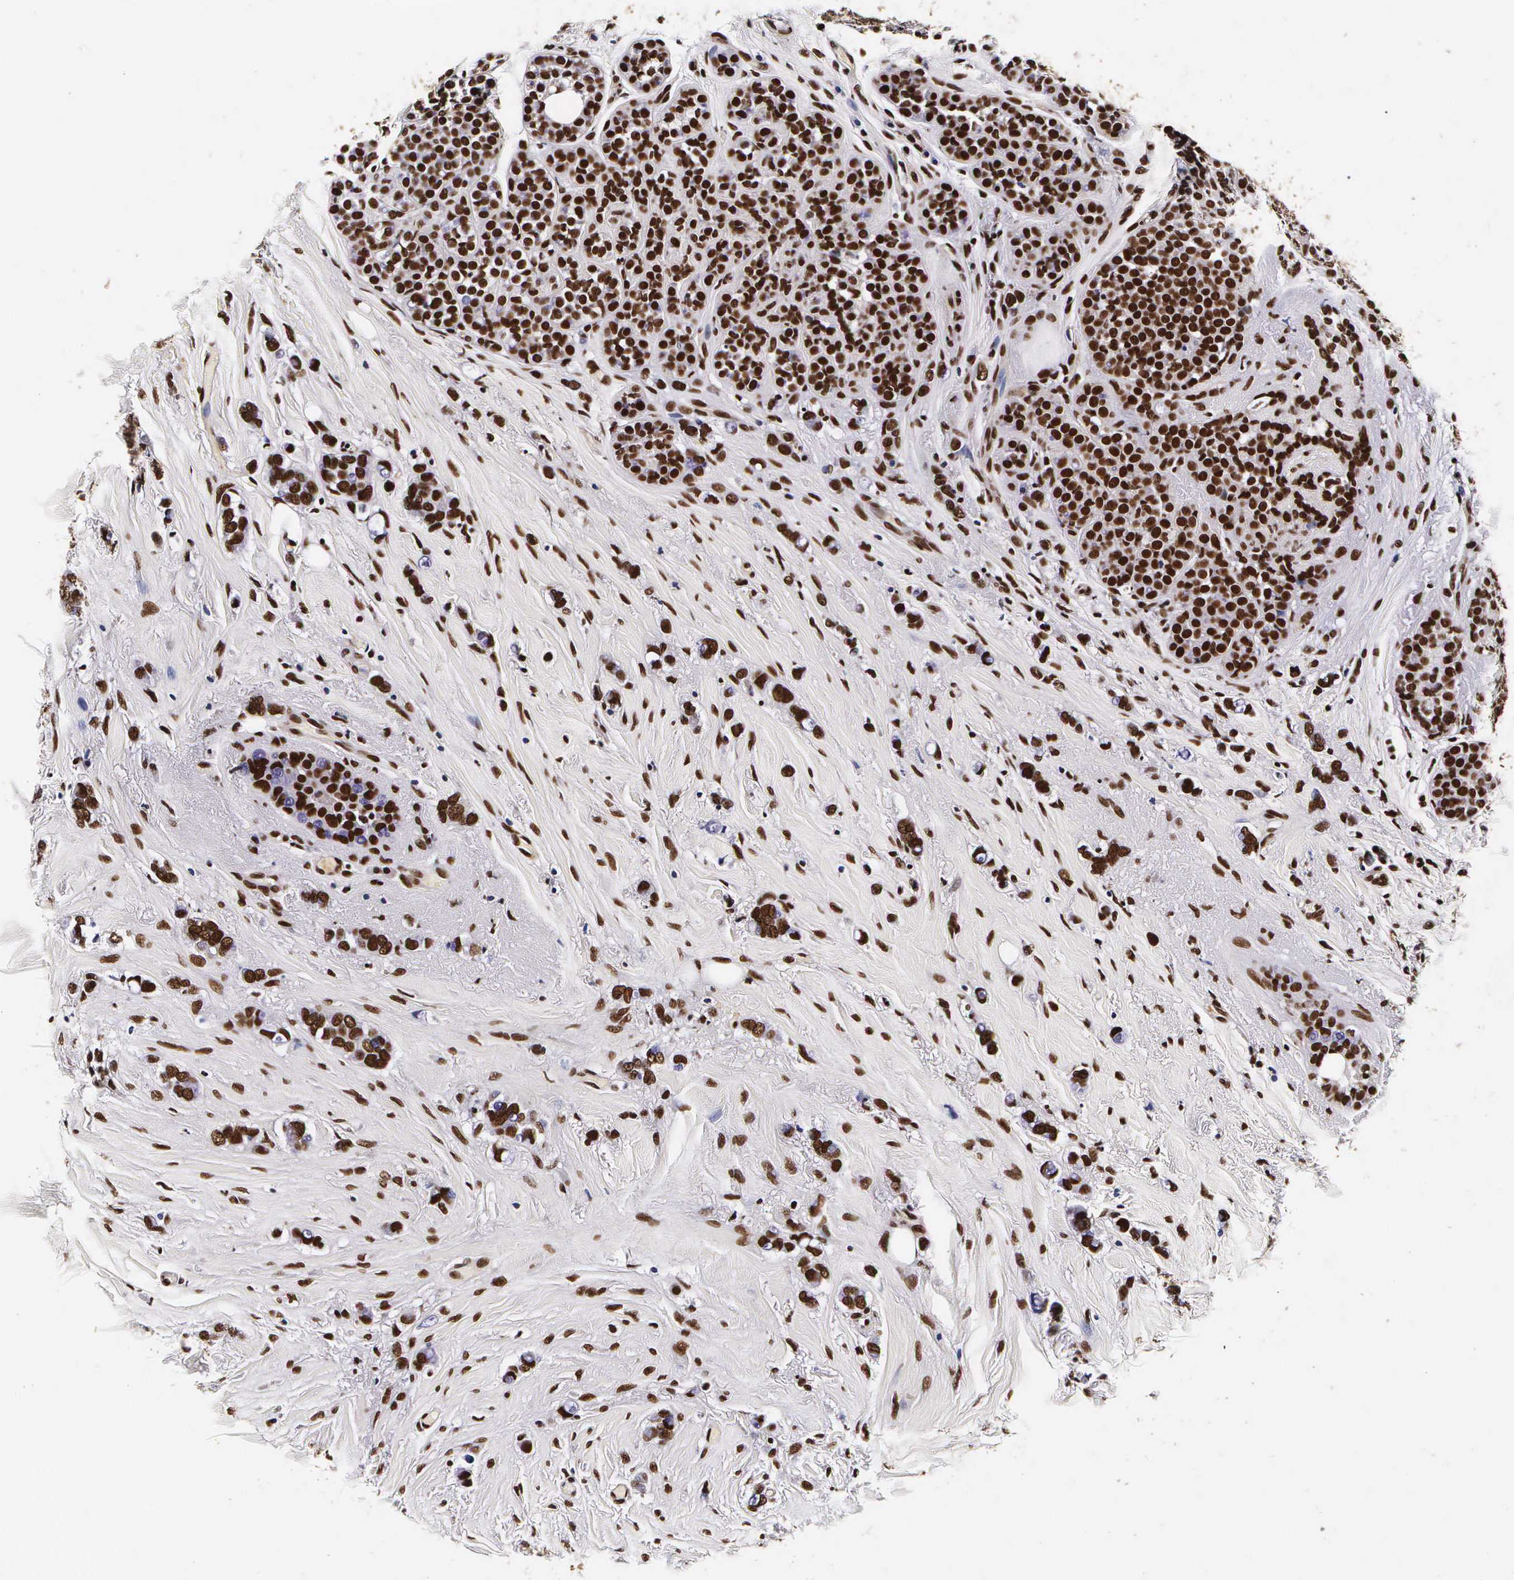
{"staining": {"intensity": "strong", "quantity": ">75%", "location": "nuclear"}, "tissue": "breast cancer", "cell_type": "Tumor cells", "image_type": "cancer", "snomed": [{"axis": "morphology", "description": "Duct carcinoma"}, {"axis": "topography", "description": "Breast"}], "caption": "Strong nuclear positivity is appreciated in approximately >75% of tumor cells in invasive ductal carcinoma (breast).", "gene": "PABPN1", "patient": {"sex": "female", "age": 72}}